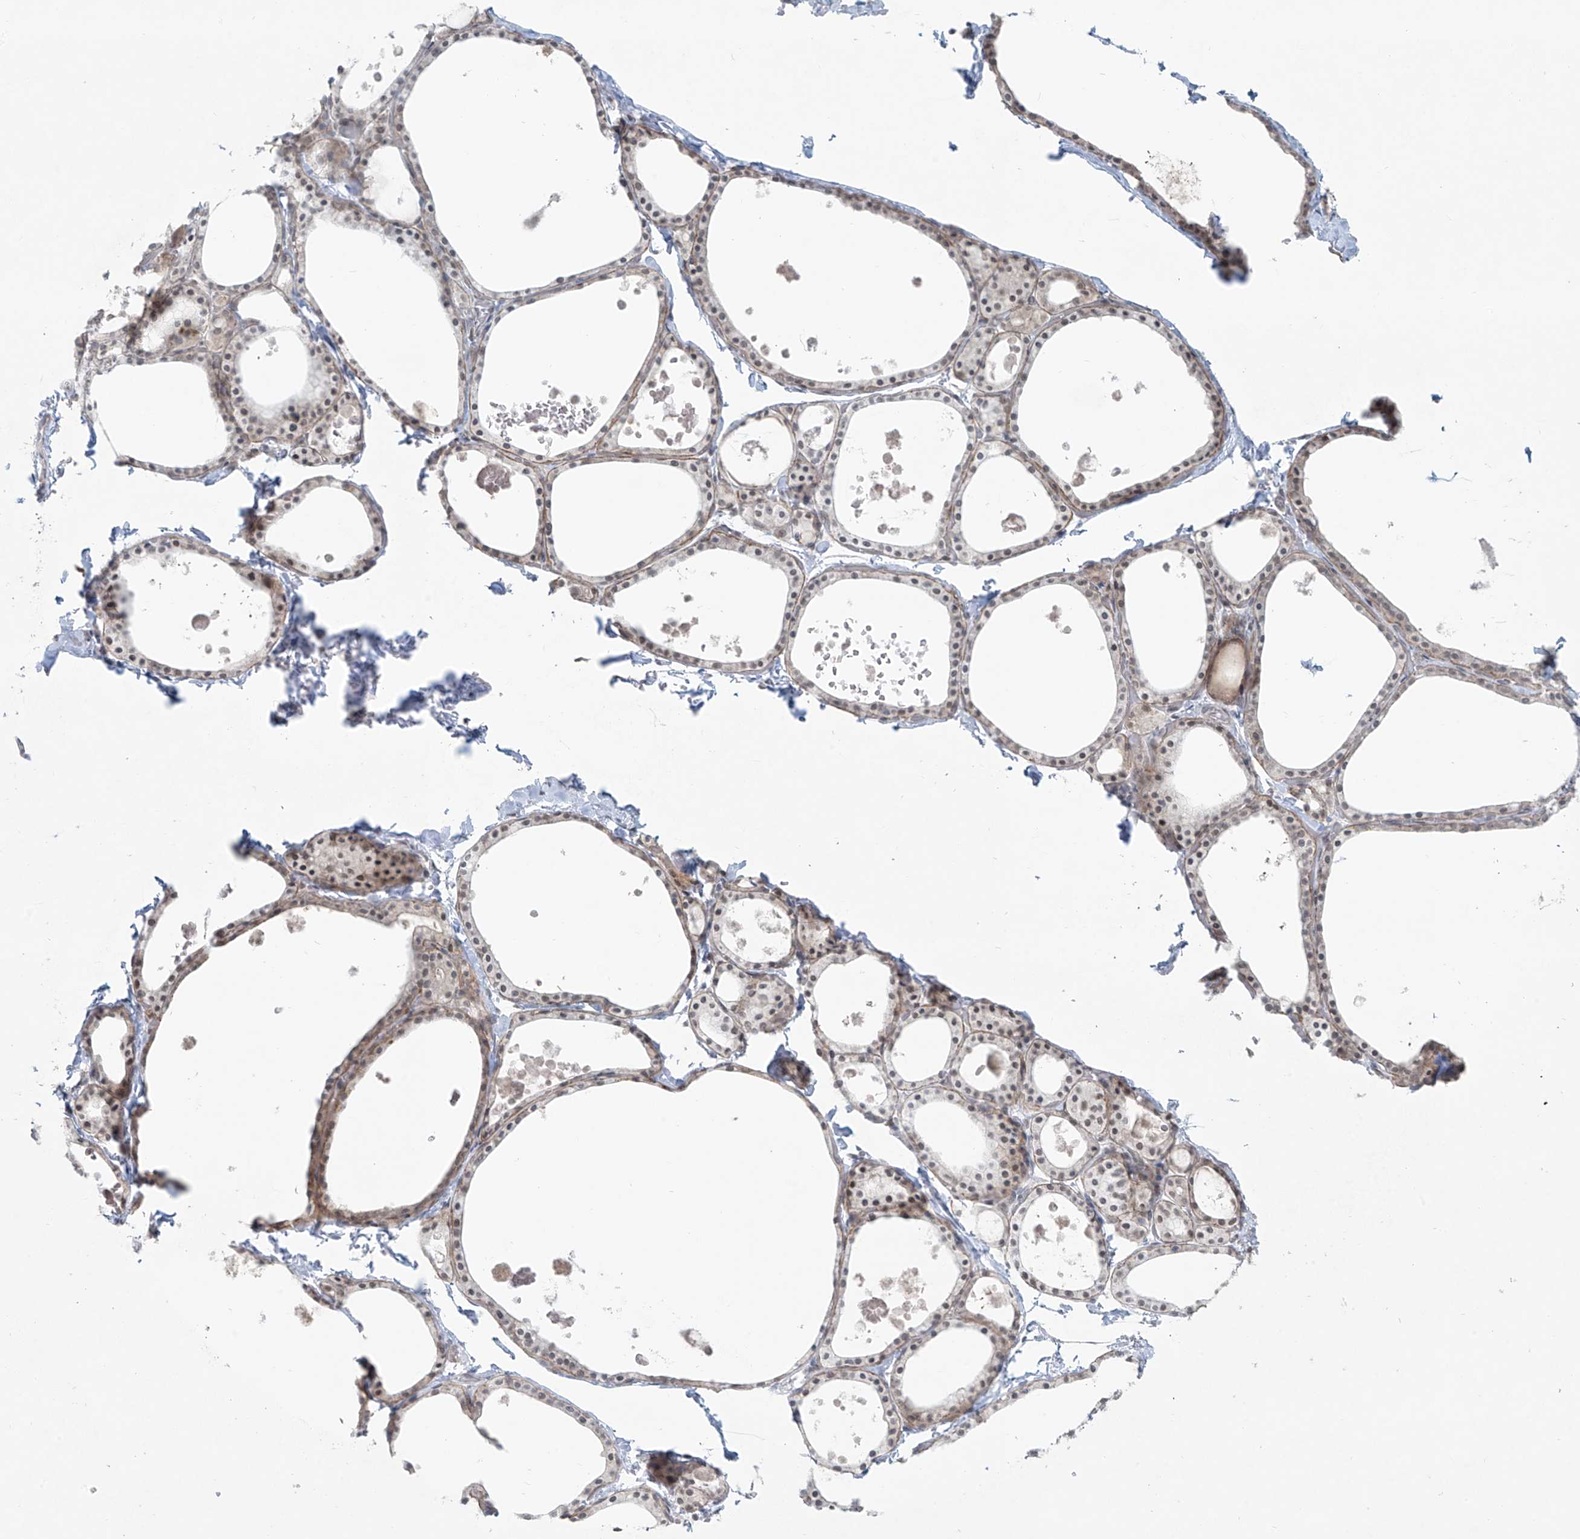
{"staining": {"intensity": "weak", "quantity": "<25%", "location": "cytoplasmic/membranous"}, "tissue": "thyroid gland", "cell_type": "Glandular cells", "image_type": "normal", "snomed": [{"axis": "morphology", "description": "Normal tissue, NOS"}, {"axis": "topography", "description": "Thyroid gland"}], "caption": "Glandular cells show no significant protein expression in unremarkable thyroid gland.", "gene": "PPAT", "patient": {"sex": "male", "age": 56}}